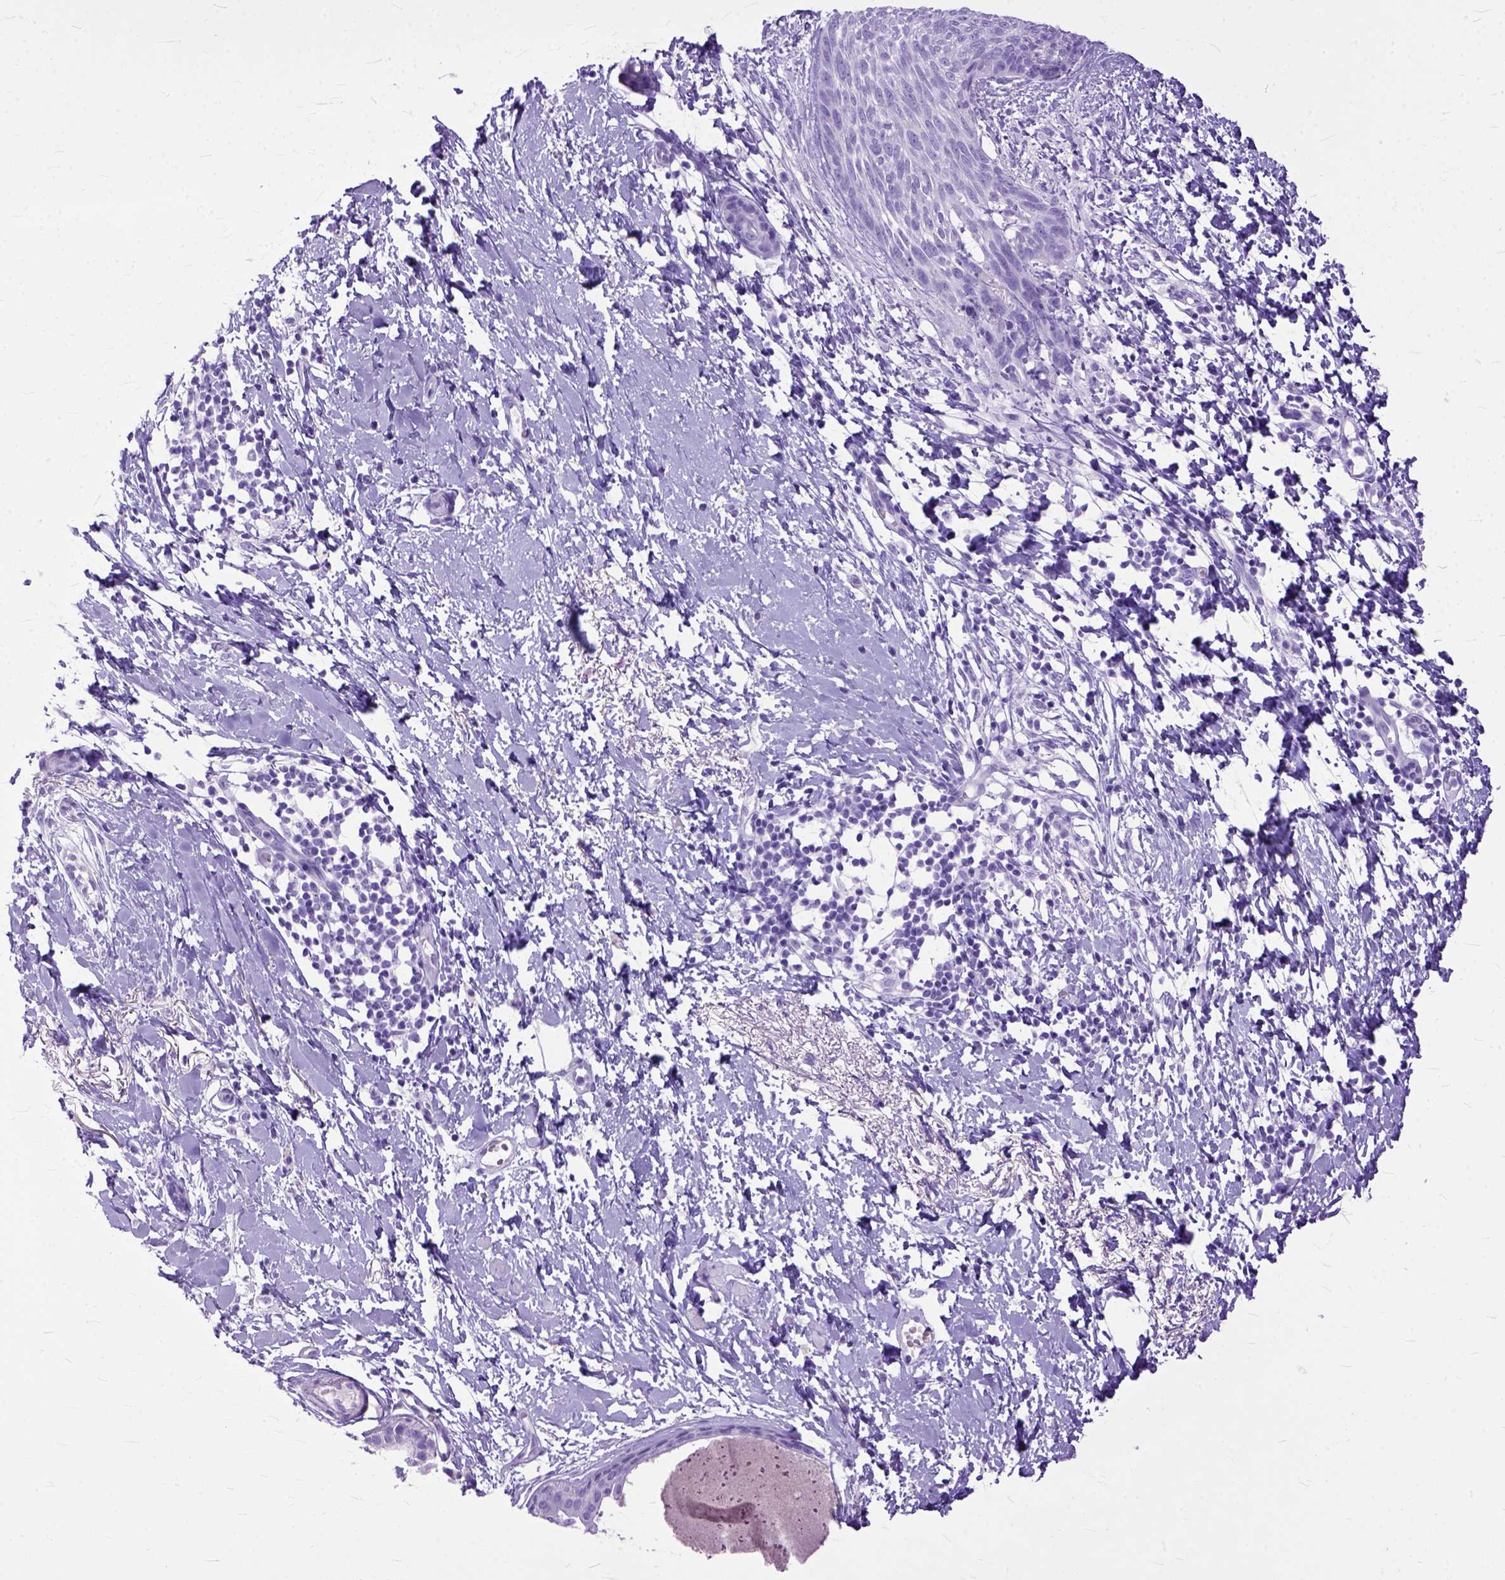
{"staining": {"intensity": "negative", "quantity": "none", "location": "none"}, "tissue": "skin cancer", "cell_type": "Tumor cells", "image_type": "cancer", "snomed": [{"axis": "morphology", "description": "Normal tissue, NOS"}, {"axis": "morphology", "description": "Basal cell carcinoma"}, {"axis": "topography", "description": "Skin"}], "caption": "The histopathology image exhibits no significant expression in tumor cells of skin cancer (basal cell carcinoma).", "gene": "GNGT1", "patient": {"sex": "male", "age": 84}}